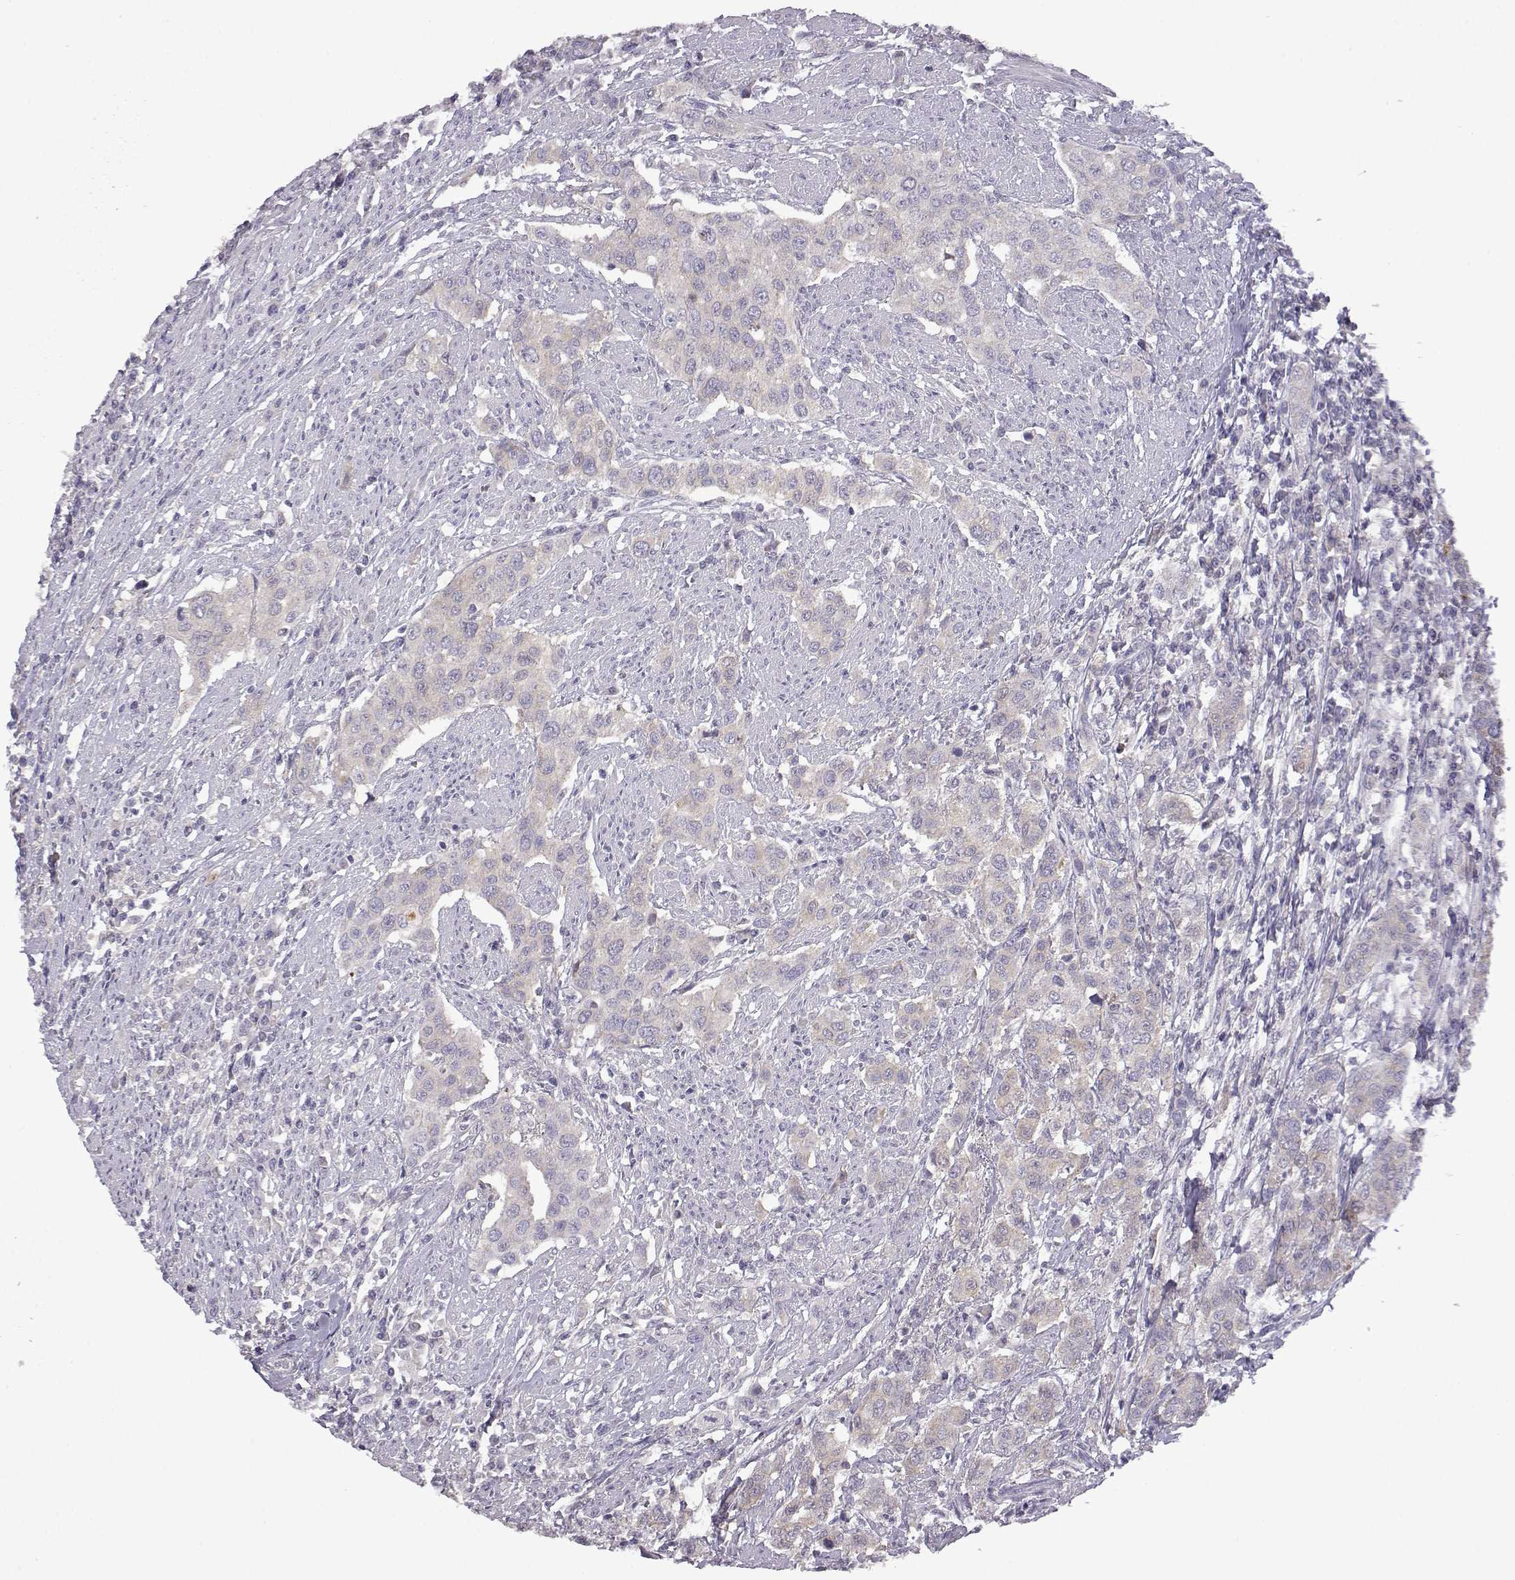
{"staining": {"intensity": "negative", "quantity": "none", "location": "none"}, "tissue": "urothelial cancer", "cell_type": "Tumor cells", "image_type": "cancer", "snomed": [{"axis": "morphology", "description": "Urothelial carcinoma, High grade"}, {"axis": "topography", "description": "Urinary bladder"}], "caption": "A photomicrograph of human urothelial carcinoma (high-grade) is negative for staining in tumor cells. Brightfield microscopy of immunohistochemistry (IHC) stained with DAB (3,3'-diaminobenzidine) (brown) and hematoxylin (blue), captured at high magnification.", "gene": "VGF", "patient": {"sex": "female", "age": 58}}